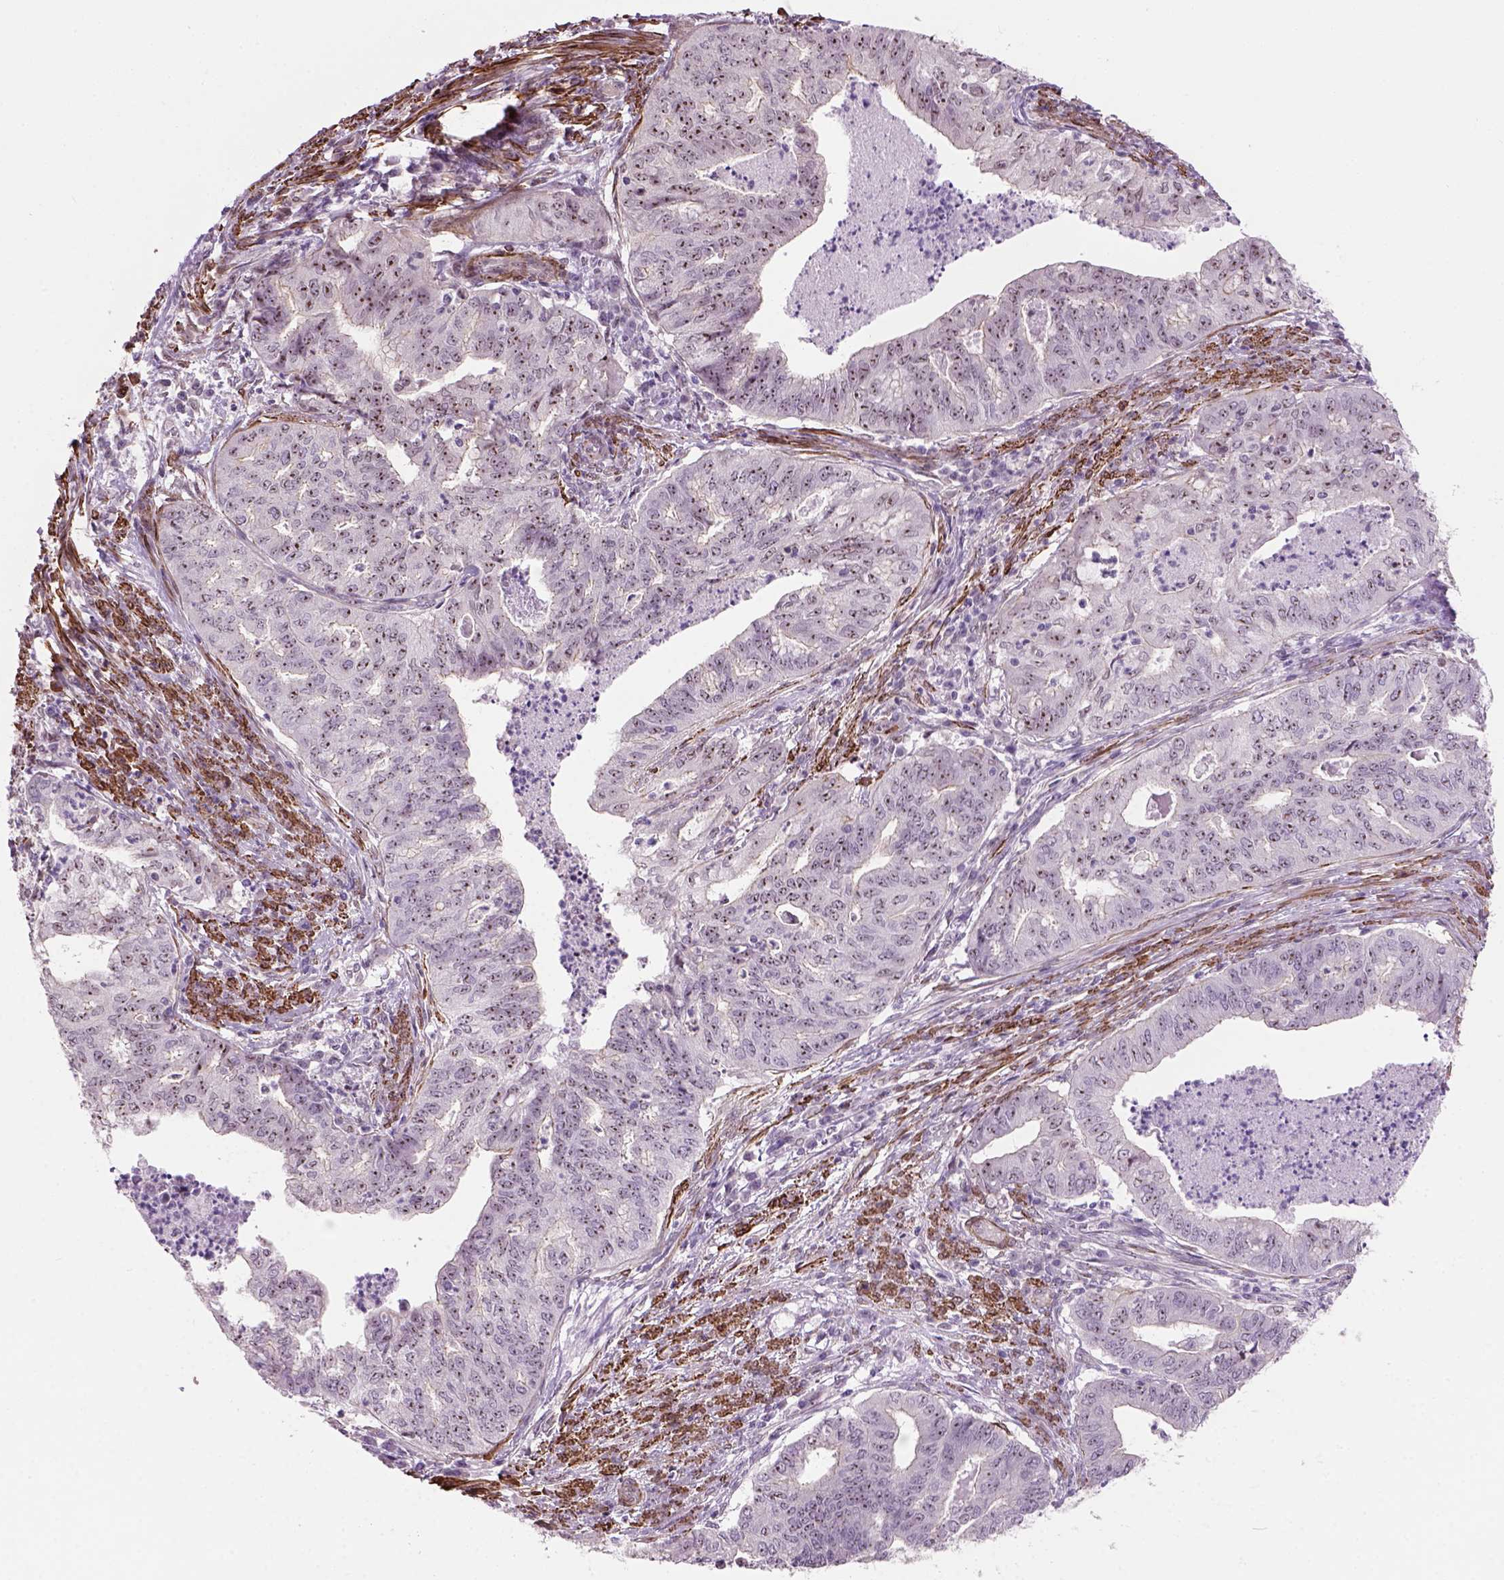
{"staining": {"intensity": "moderate", "quantity": ">75%", "location": "nuclear"}, "tissue": "endometrial cancer", "cell_type": "Tumor cells", "image_type": "cancer", "snomed": [{"axis": "morphology", "description": "Adenocarcinoma, NOS"}, {"axis": "topography", "description": "Endometrium"}], "caption": "Moderate nuclear positivity is present in about >75% of tumor cells in endometrial cancer.", "gene": "RRS1", "patient": {"sex": "female", "age": 79}}